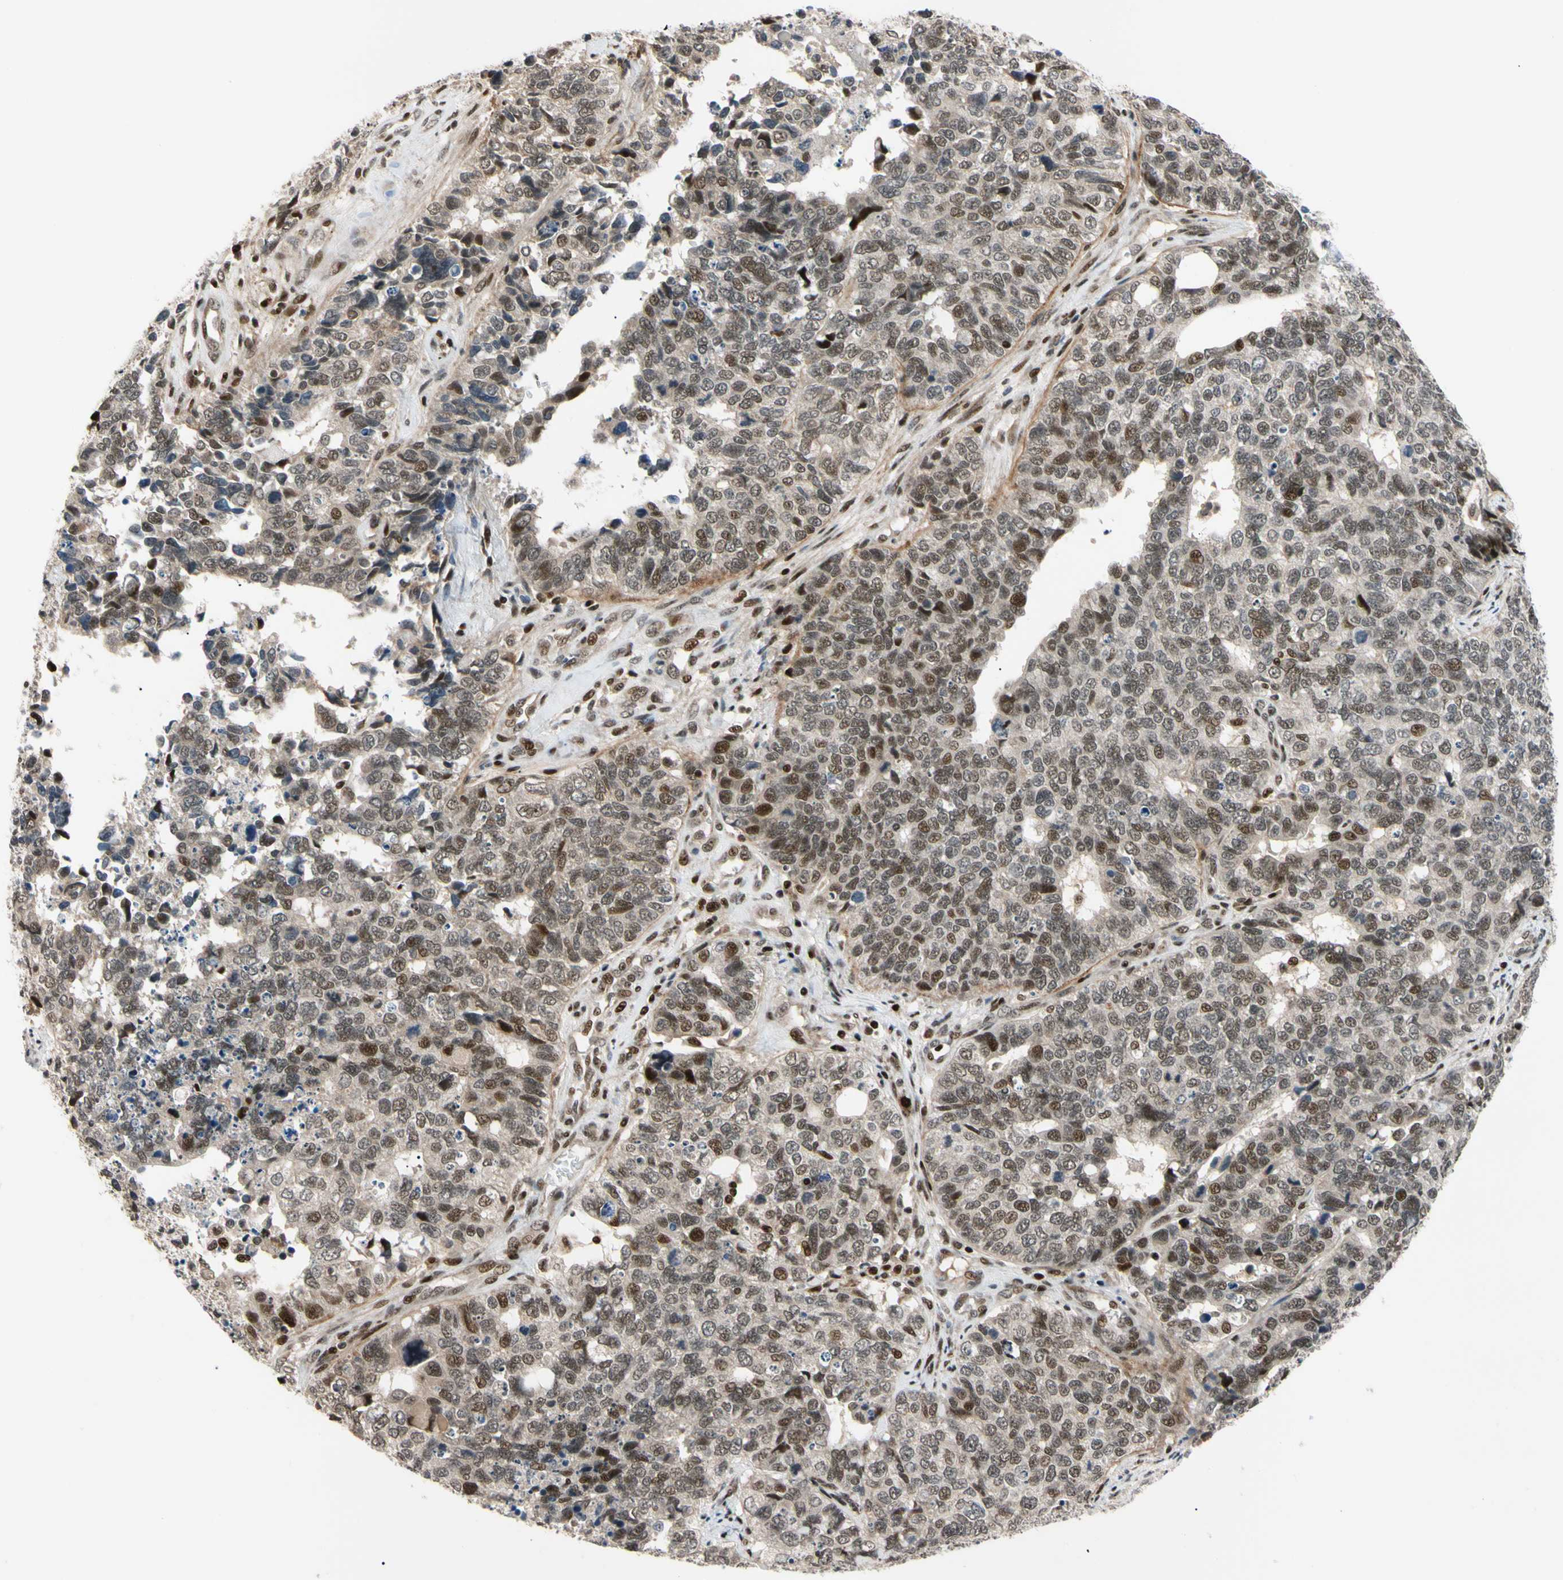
{"staining": {"intensity": "moderate", "quantity": "25%-75%", "location": "nuclear"}, "tissue": "cervical cancer", "cell_type": "Tumor cells", "image_type": "cancer", "snomed": [{"axis": "morphology", "description": "Squamous cell carcinoma, NOS"}, {"axis": "topography", "description": "Cervix"}], "caption": "The histopathology image shows immunohistochemical staining of cervical cancer (squamous cell carcinoma). There is moderate nuclear positivity is present in approximately 25%-75% of tumor cells.", "gene": "E2F1", "patient": {"sex": "female", "age": 63}}